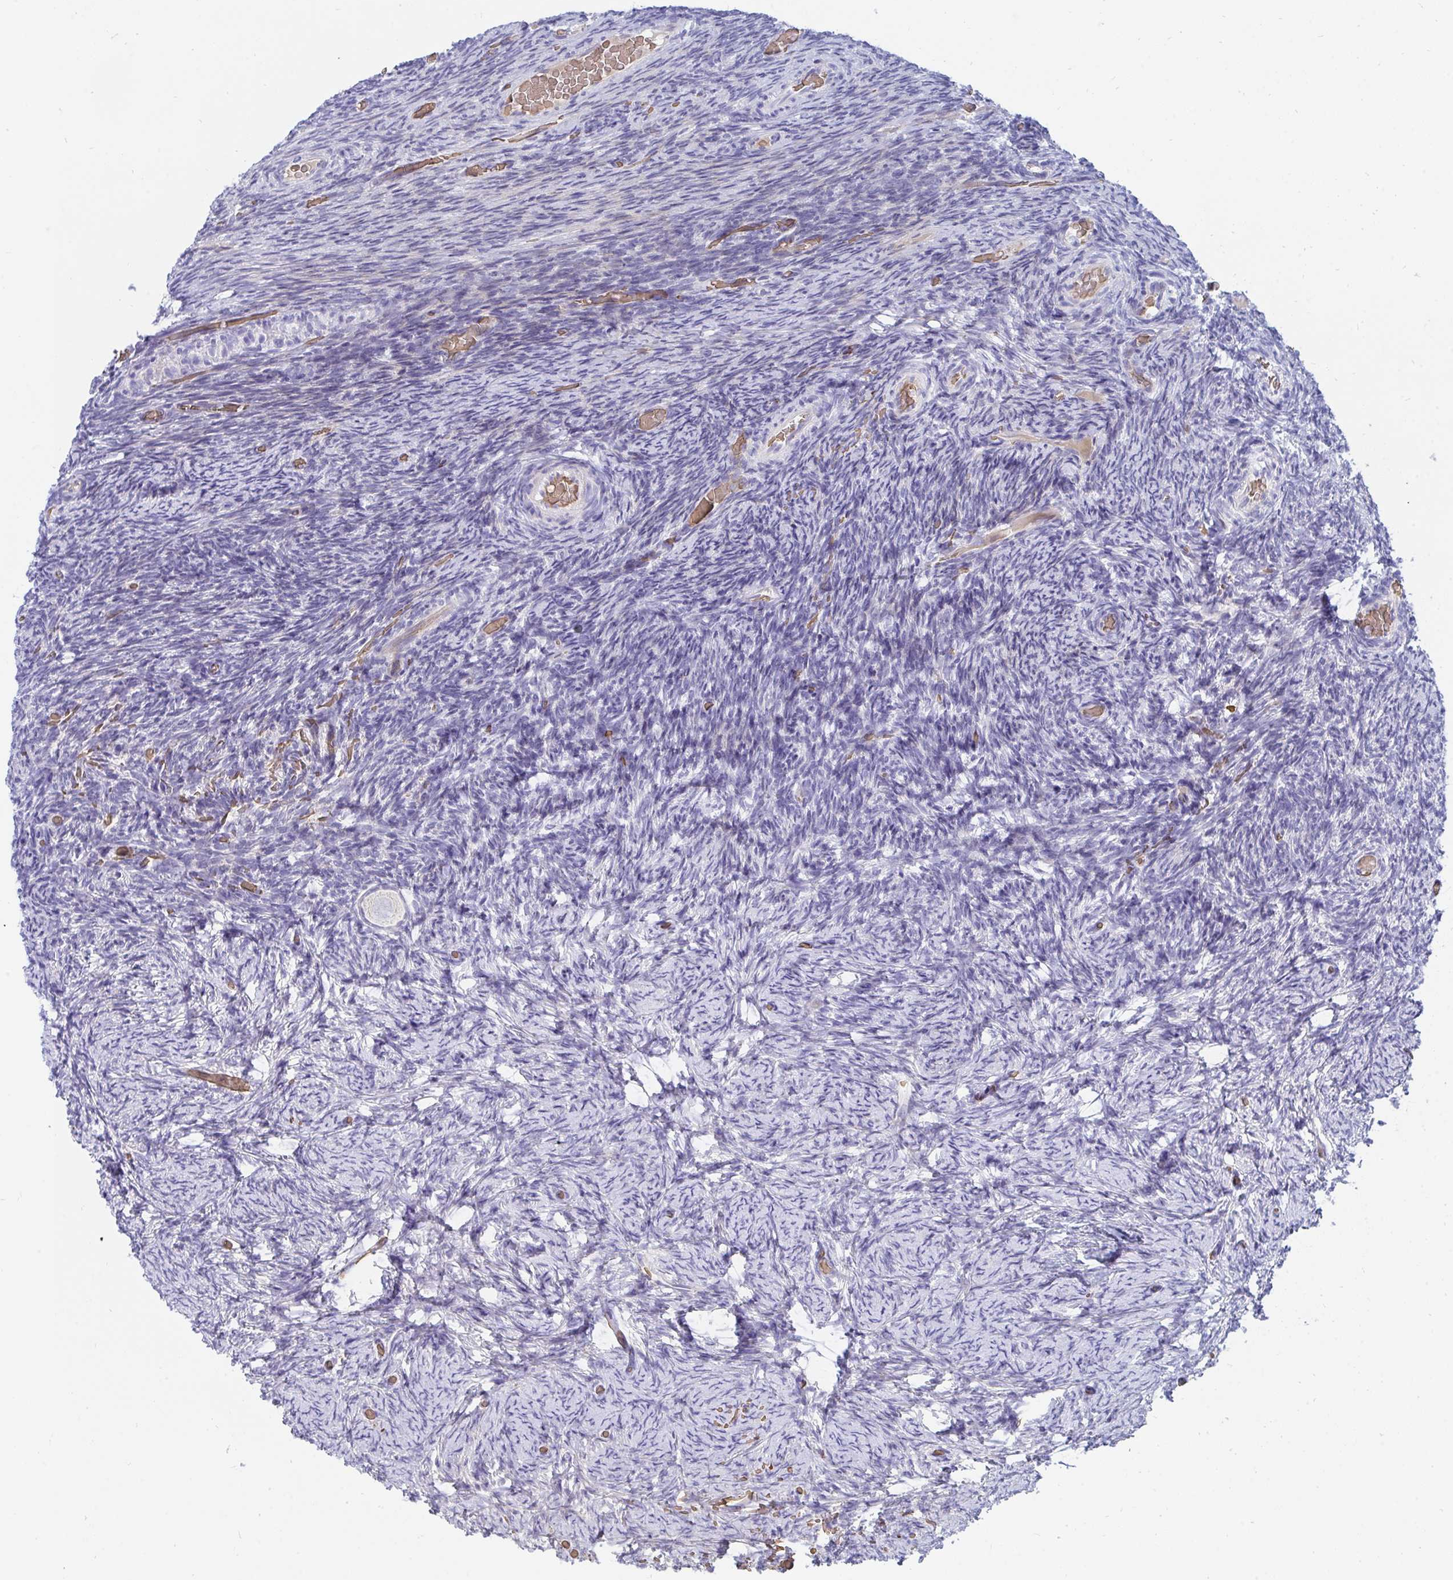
{"staining": {"intensity": "negative", "quantity": "none", "location": "none"}, "tissue": "ovary", "cell_type": "Follicle cells", "image_type": "normal", "snomed": [{"axis": "morphology", "description": "Normal tissue, NOS"}, {"axis": "topography", "description": "Ovary"}], "caption": "Immunohistochemical staining of unremarkable ovary shows no significant positivity in follicle cells. (DAB (3,3'-diaminobenzidine) IHC visualized using brightfield microscopy, high magnification).", "gene": "MROH2B", "patient": {"sex": "female", "age": 34}}